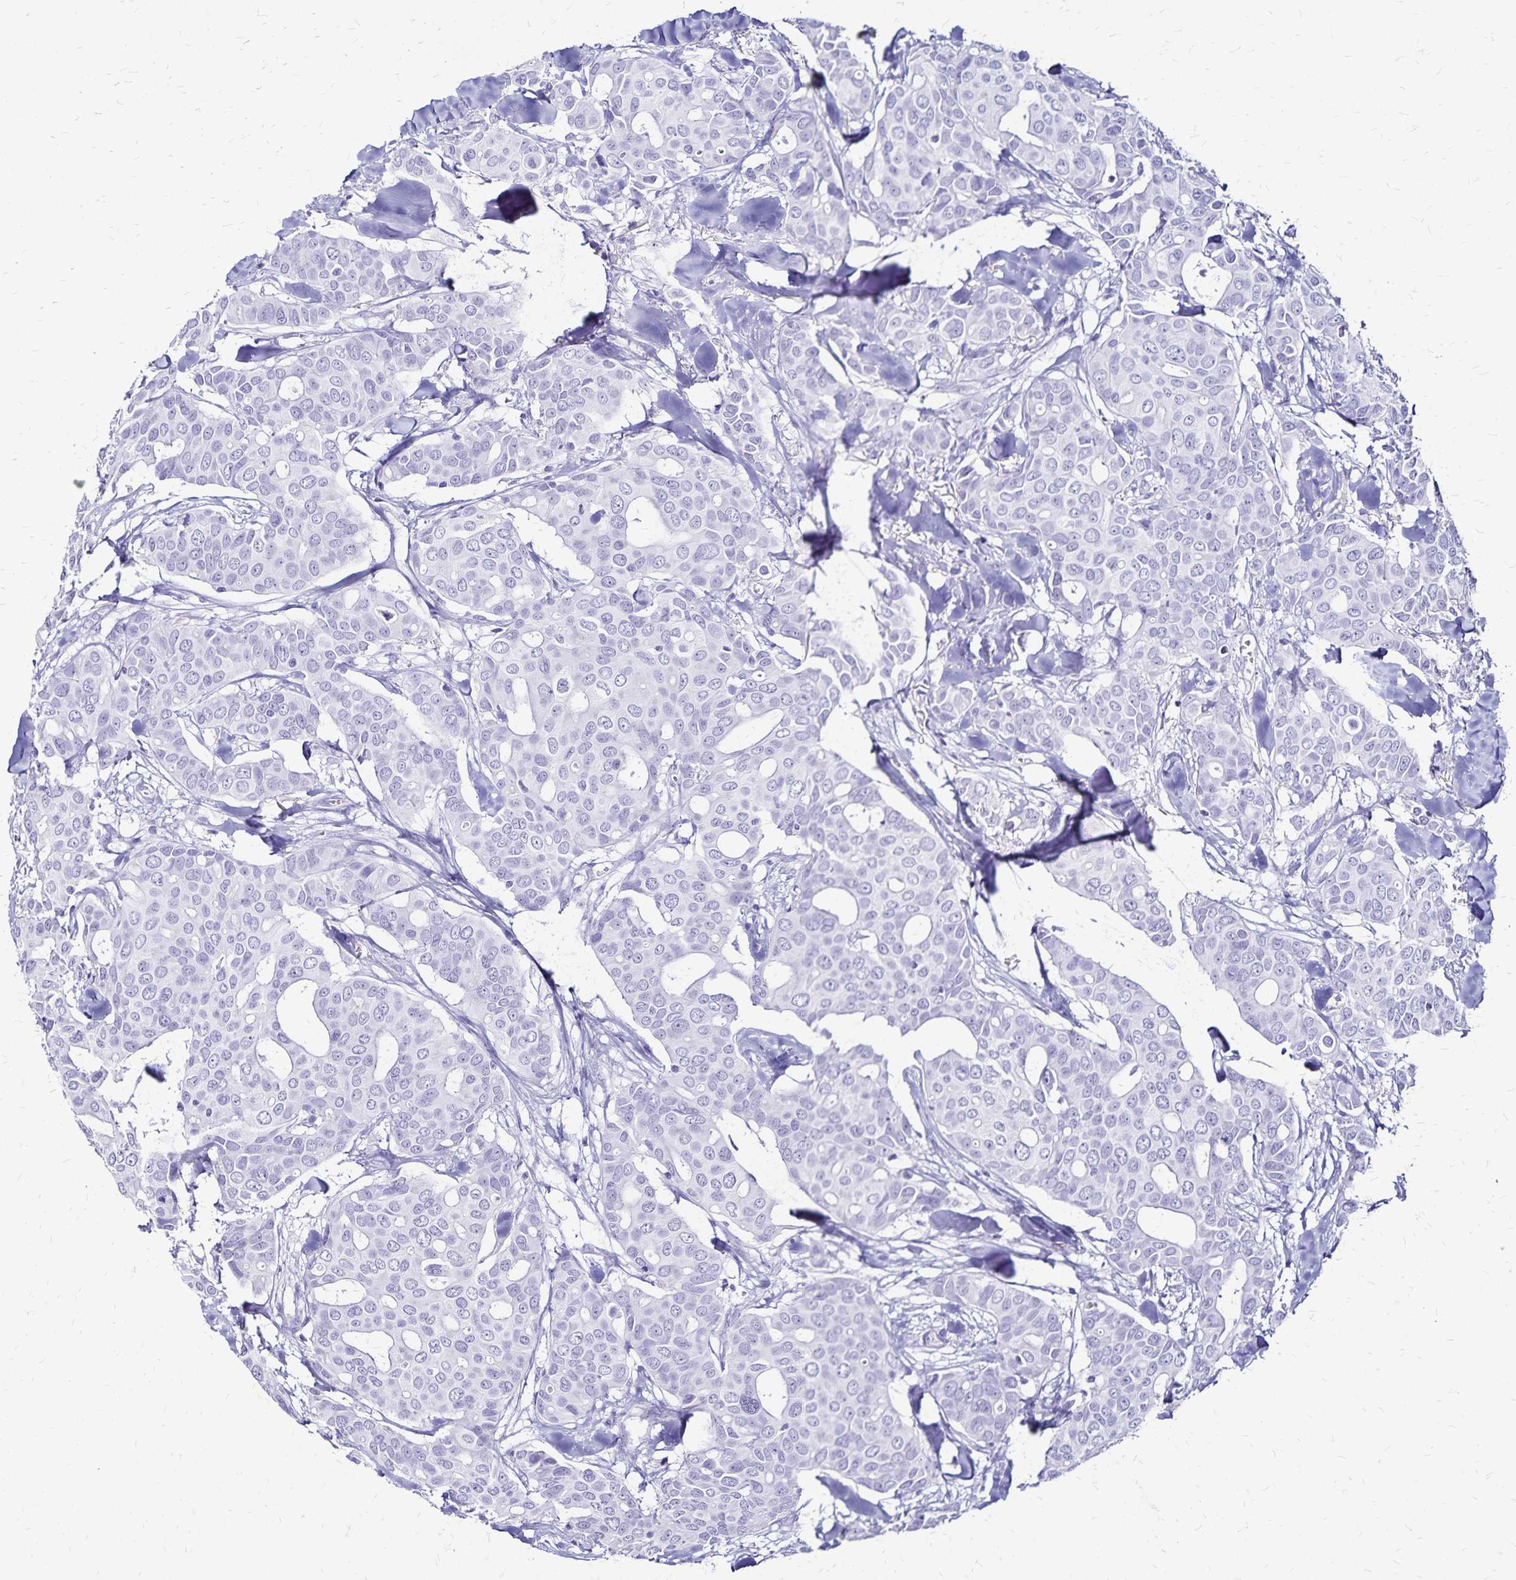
{"staining": {"intensity": "negative", "quantity": "none", "location": "none"}, "tissue": "breast cancer", "cell_type": "Tumor cells", "image_type": "cancer", "snomed": [{"axis": "morphology", "description": "Duct carcinoma"}, {"axis": "topography", "description": "Breast"}], "caption": "IHC photomicrograph of breast cancer (intraductal carcinoma) stained for a protein (brown), which shows no staining in tumor cells.", "gene": "LIN28B", "patient": {"sex": "female", "age": 54}}